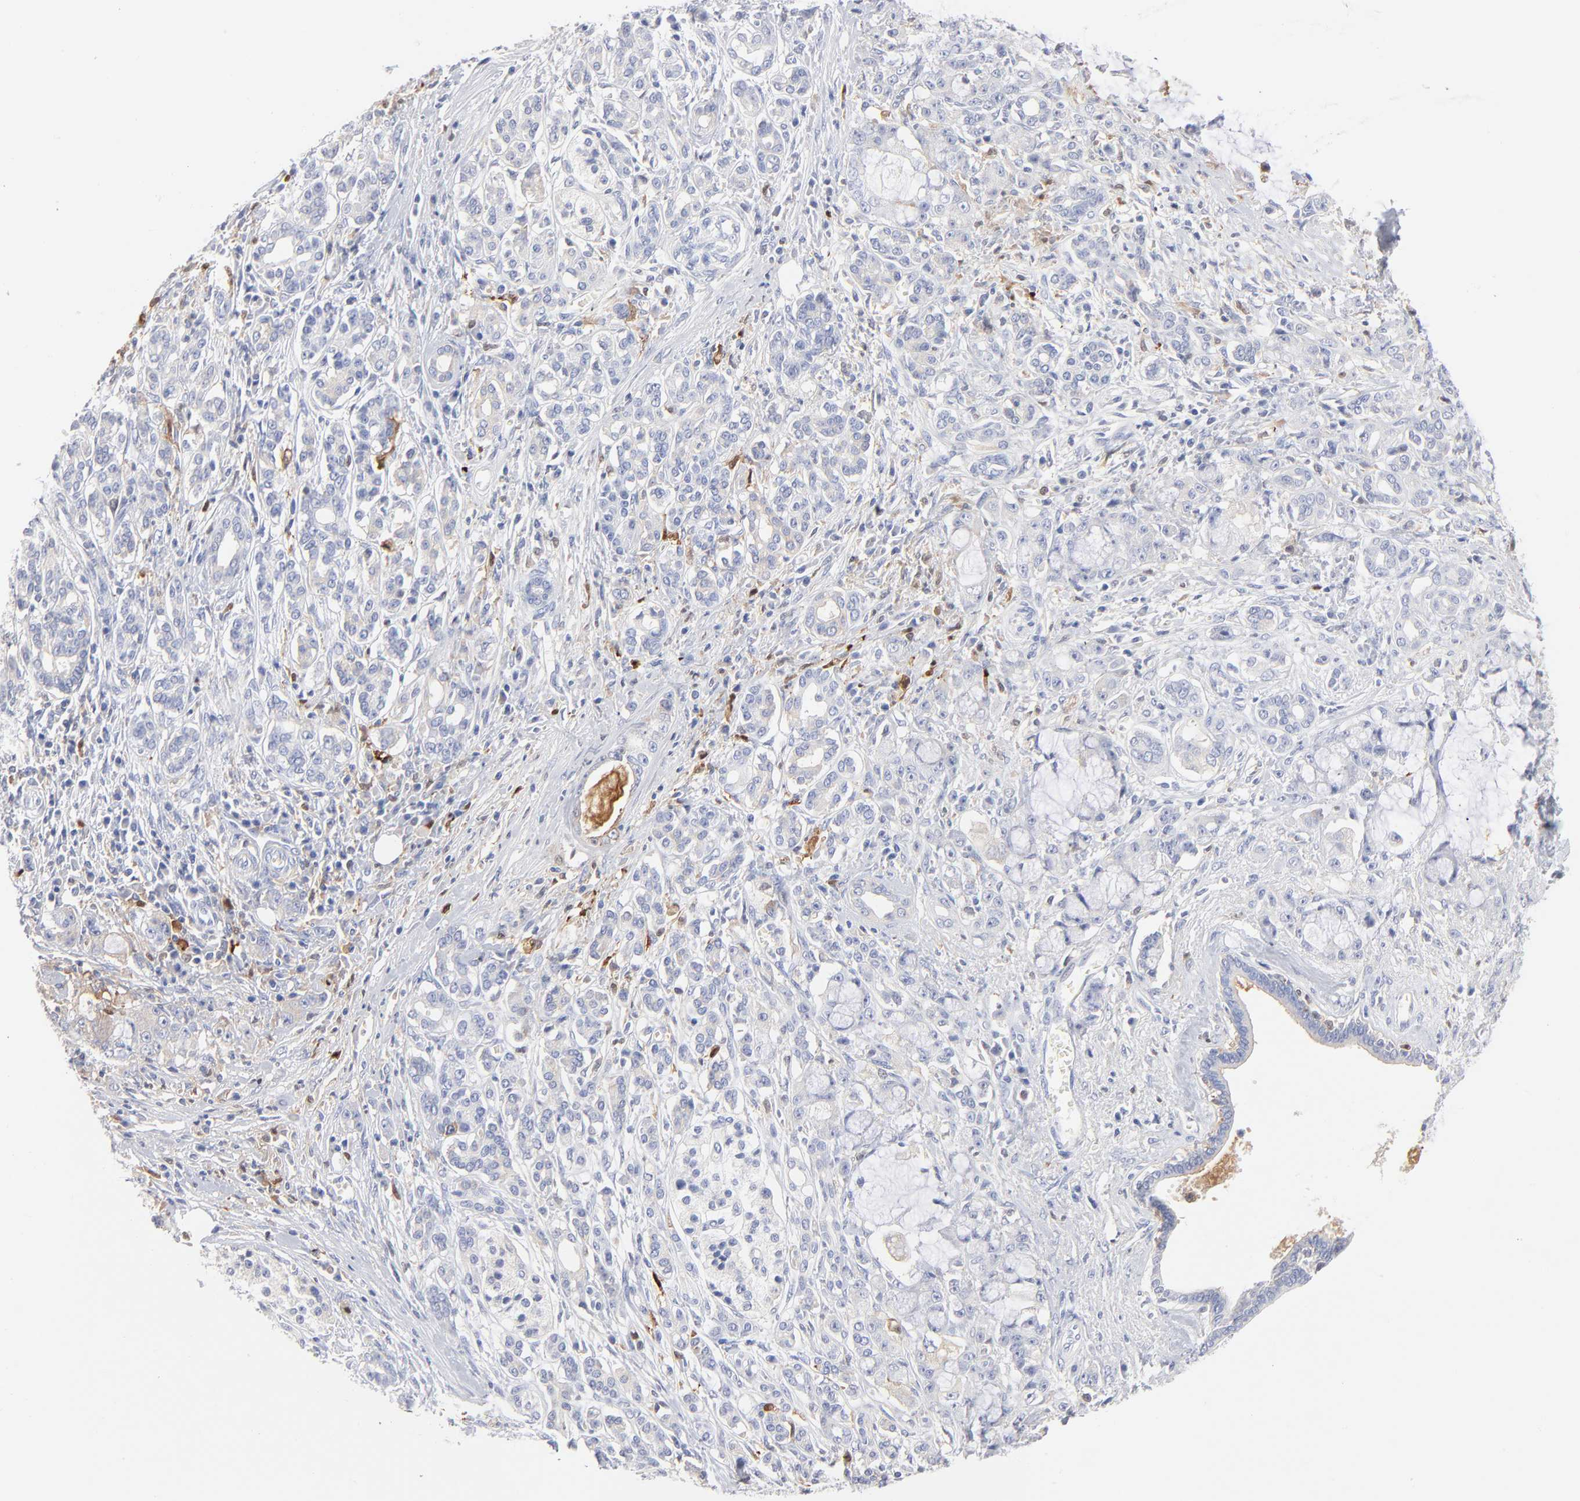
{"staining": {"intensity": "negative", "quantity": "none", "location": "none"}, "tissue": "pancreatic cancer", "cell_type": "Tumor cells", "image_type": "cancer", "snomed": [{"axis": "morphology", "description": "Adenocarcinoma, NOS"}, {"axis": "topography", "description": "Pancreas"}], "caption": "The immunohistochemistry (IHC) image has no significant staining in tumor cells of adenocarcinoma (pancreatic) tissue.", "gene": "IFIT2", "patient": {"sex": "female", "age": 73}}